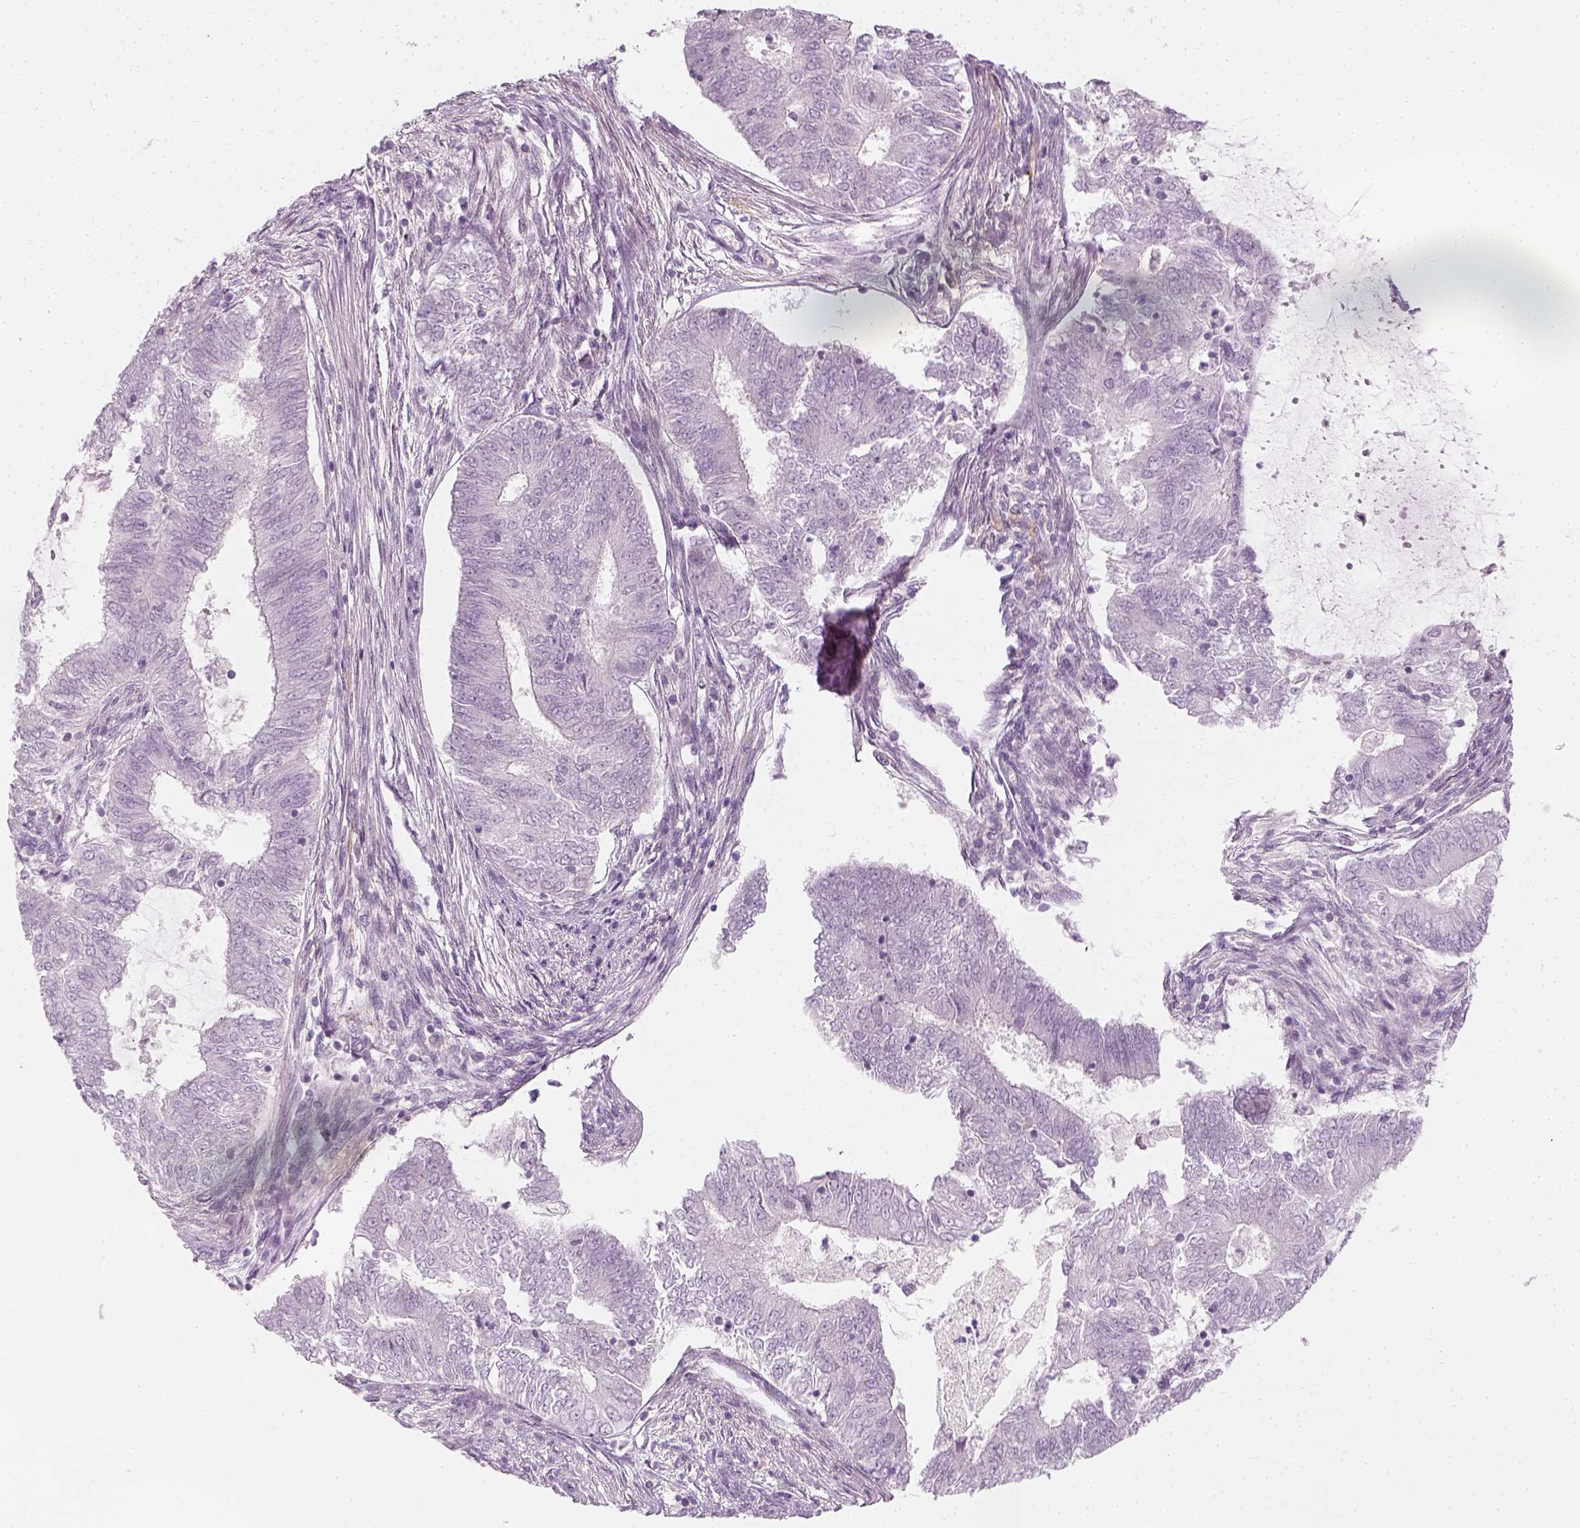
{"staining": {"intensity": "negative", "quantity": "none", "location": "none"}, "tissue": "endometrial cancer", "cell_type": "Tumor cells", "image_type": "cancer", "snomed": [{"axis": "morphology", "description": "Adenocarcinoma, NOS"}, {"axis": "topography", "description": "Endometrium"}], "caption": "High power microscopy histopathology image of an immunohistochemistry image of endometrial cancer (adenocarcinoma), revealing no significant staining in tumor cells.", "gene": "PRAME", "patient": {"sex": "female", "age": 62}}